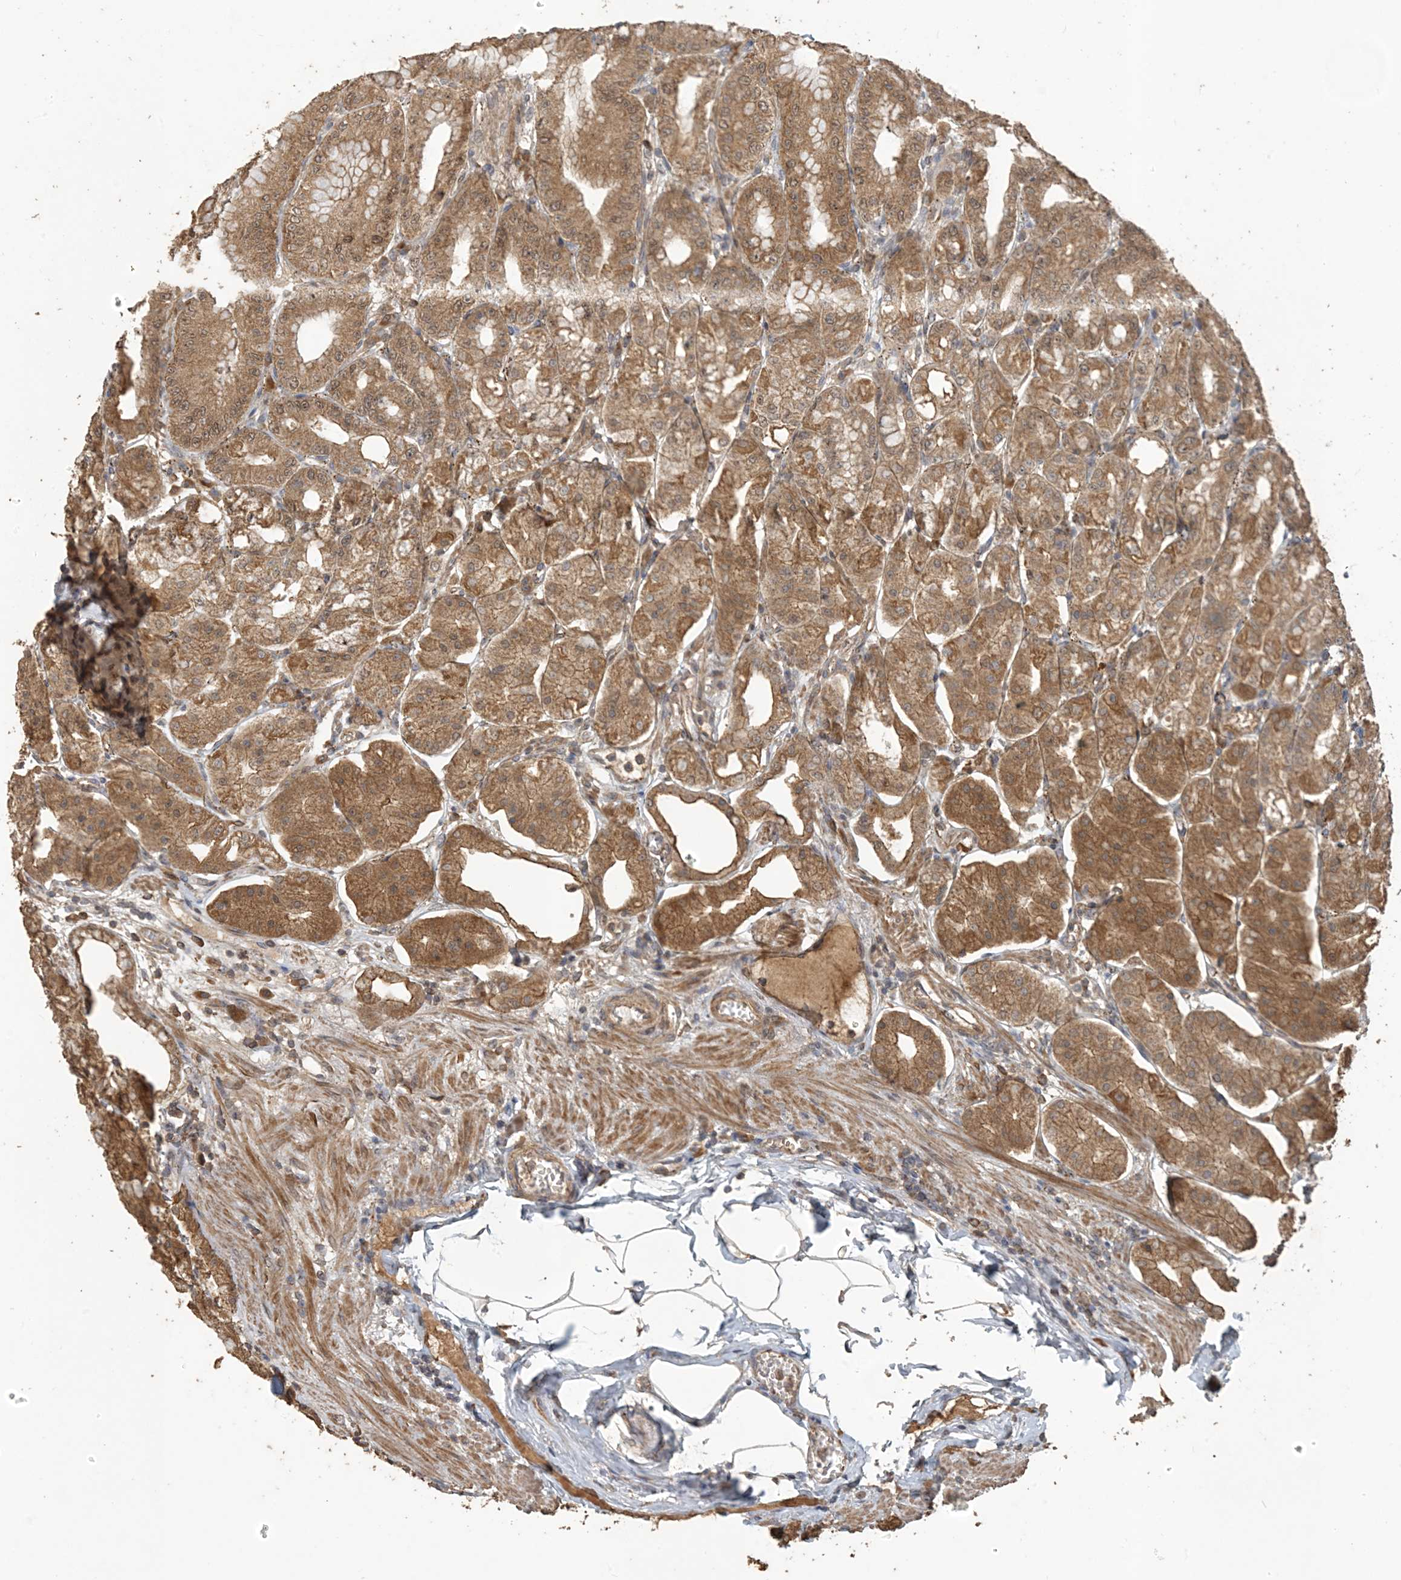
{"staining": {"intensity": "moderate", "quantity": ">75%", "location": "cytoplasmic/membranous"}, "tissue": "stomach", "cell_type": "Glandular cells", "image_type": "normal", "snomed": [{"axis": "morphology", "description": "Normal tissue, NOS"}, {"axis": "topography", "description": "Stomach, lower"}], "caption": "This image shows IHC staining of normal stomach, with medium moderate cytoplasmic/membranous staining in approximately >75% of glandular cells.", "gene": "ZC3H12A", "patient": {"sex": "male", "age": 71}}